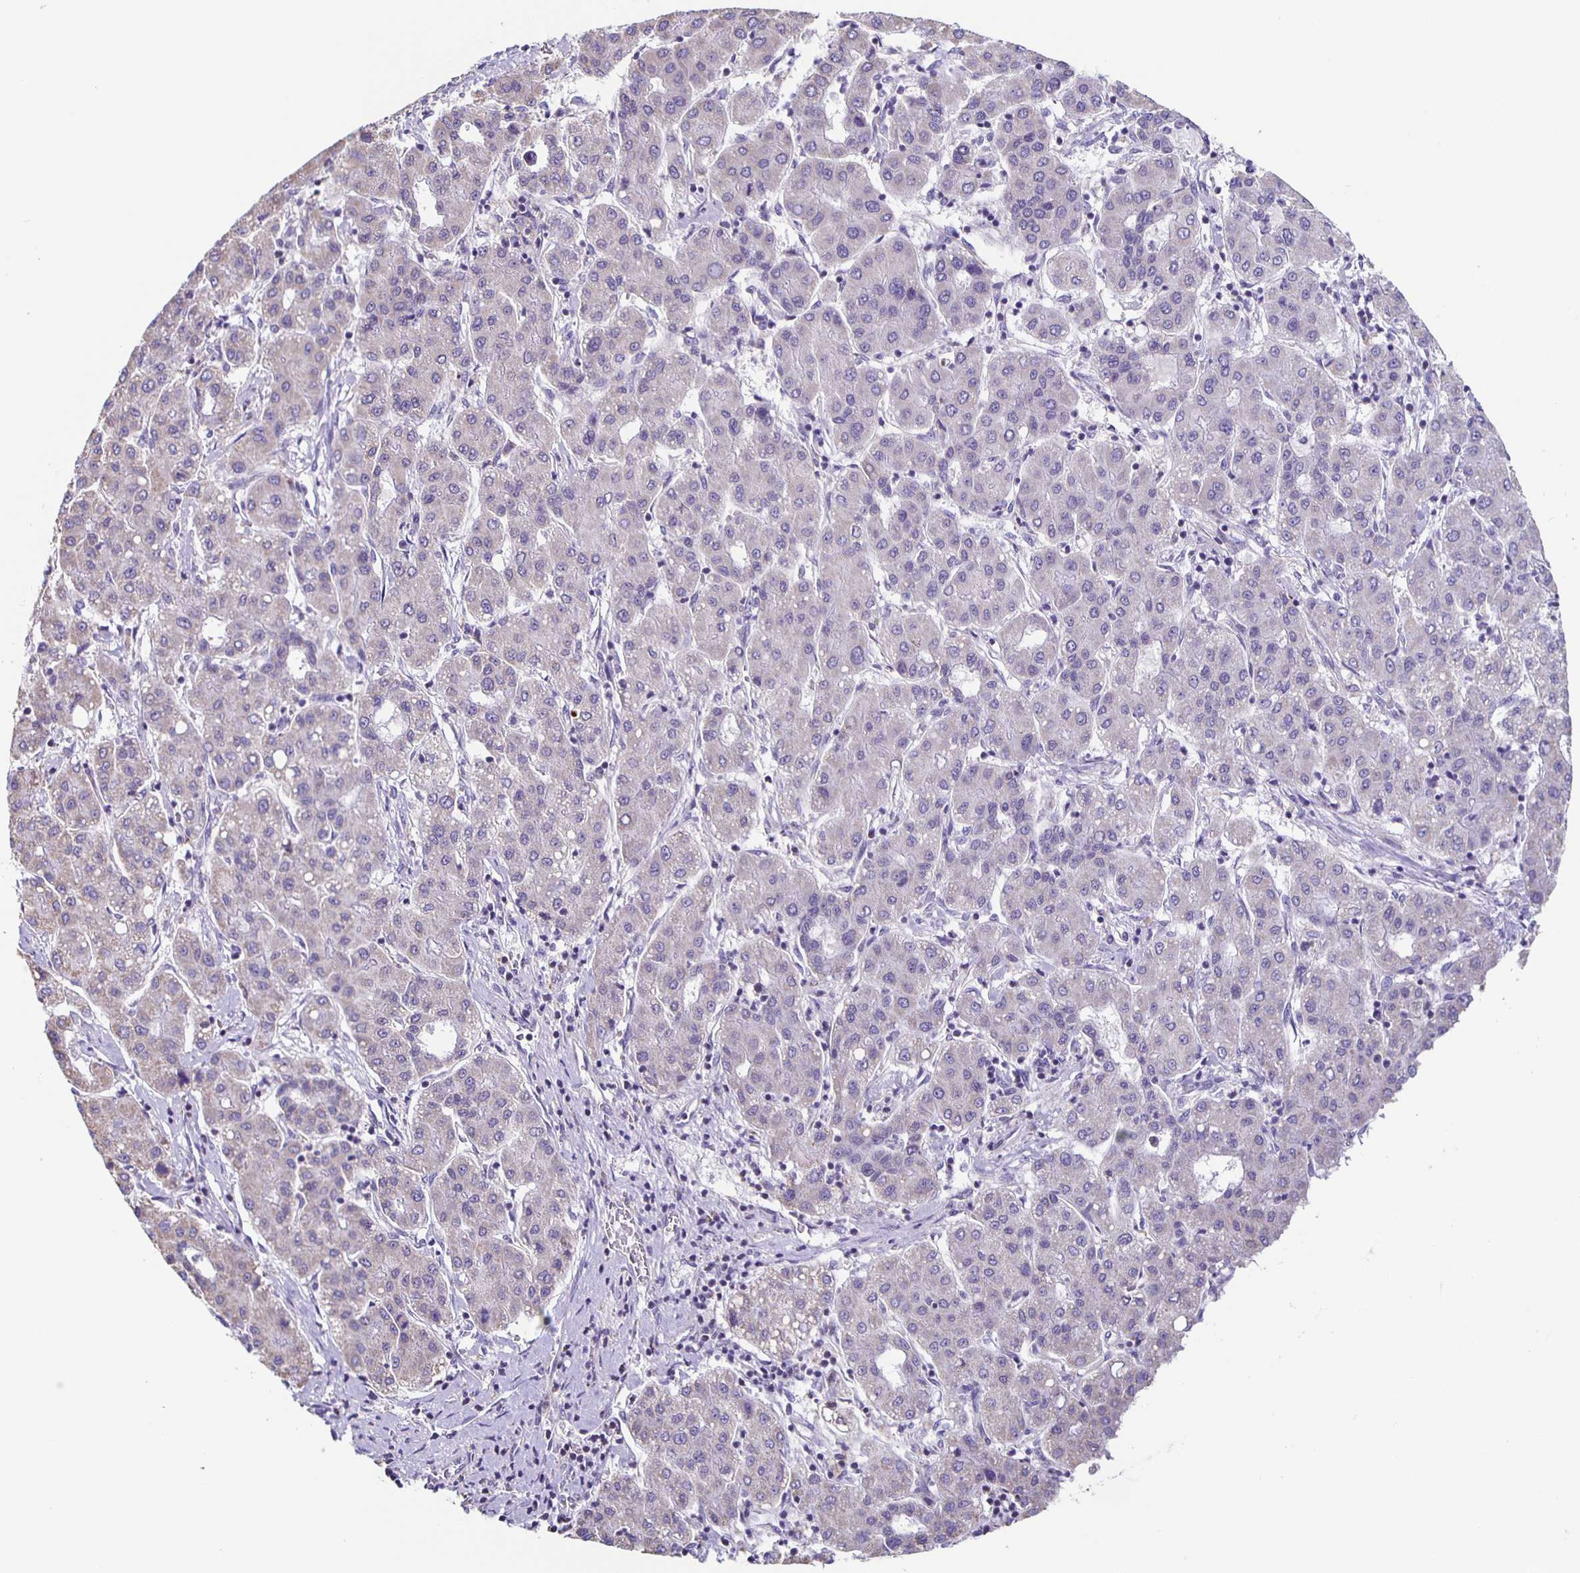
{"staining": {"intensity": "negative", "quantity": "none", "location": "none"}, "tissue": "liver cancer", "cell_type": "Tumor cells", "image_type": "cancer", "snomed": [{"axis": "morphology", "description": "Carcinoma, Hepatocellular, NOS"}, {"axis": "topography", "description": "Liver"}], "caption": "Tumor cells show no significant positivity in hepatocellular carcinoma (liver).", "gene": "TPPP", "patient": {"sex": "male", "age": 65}}